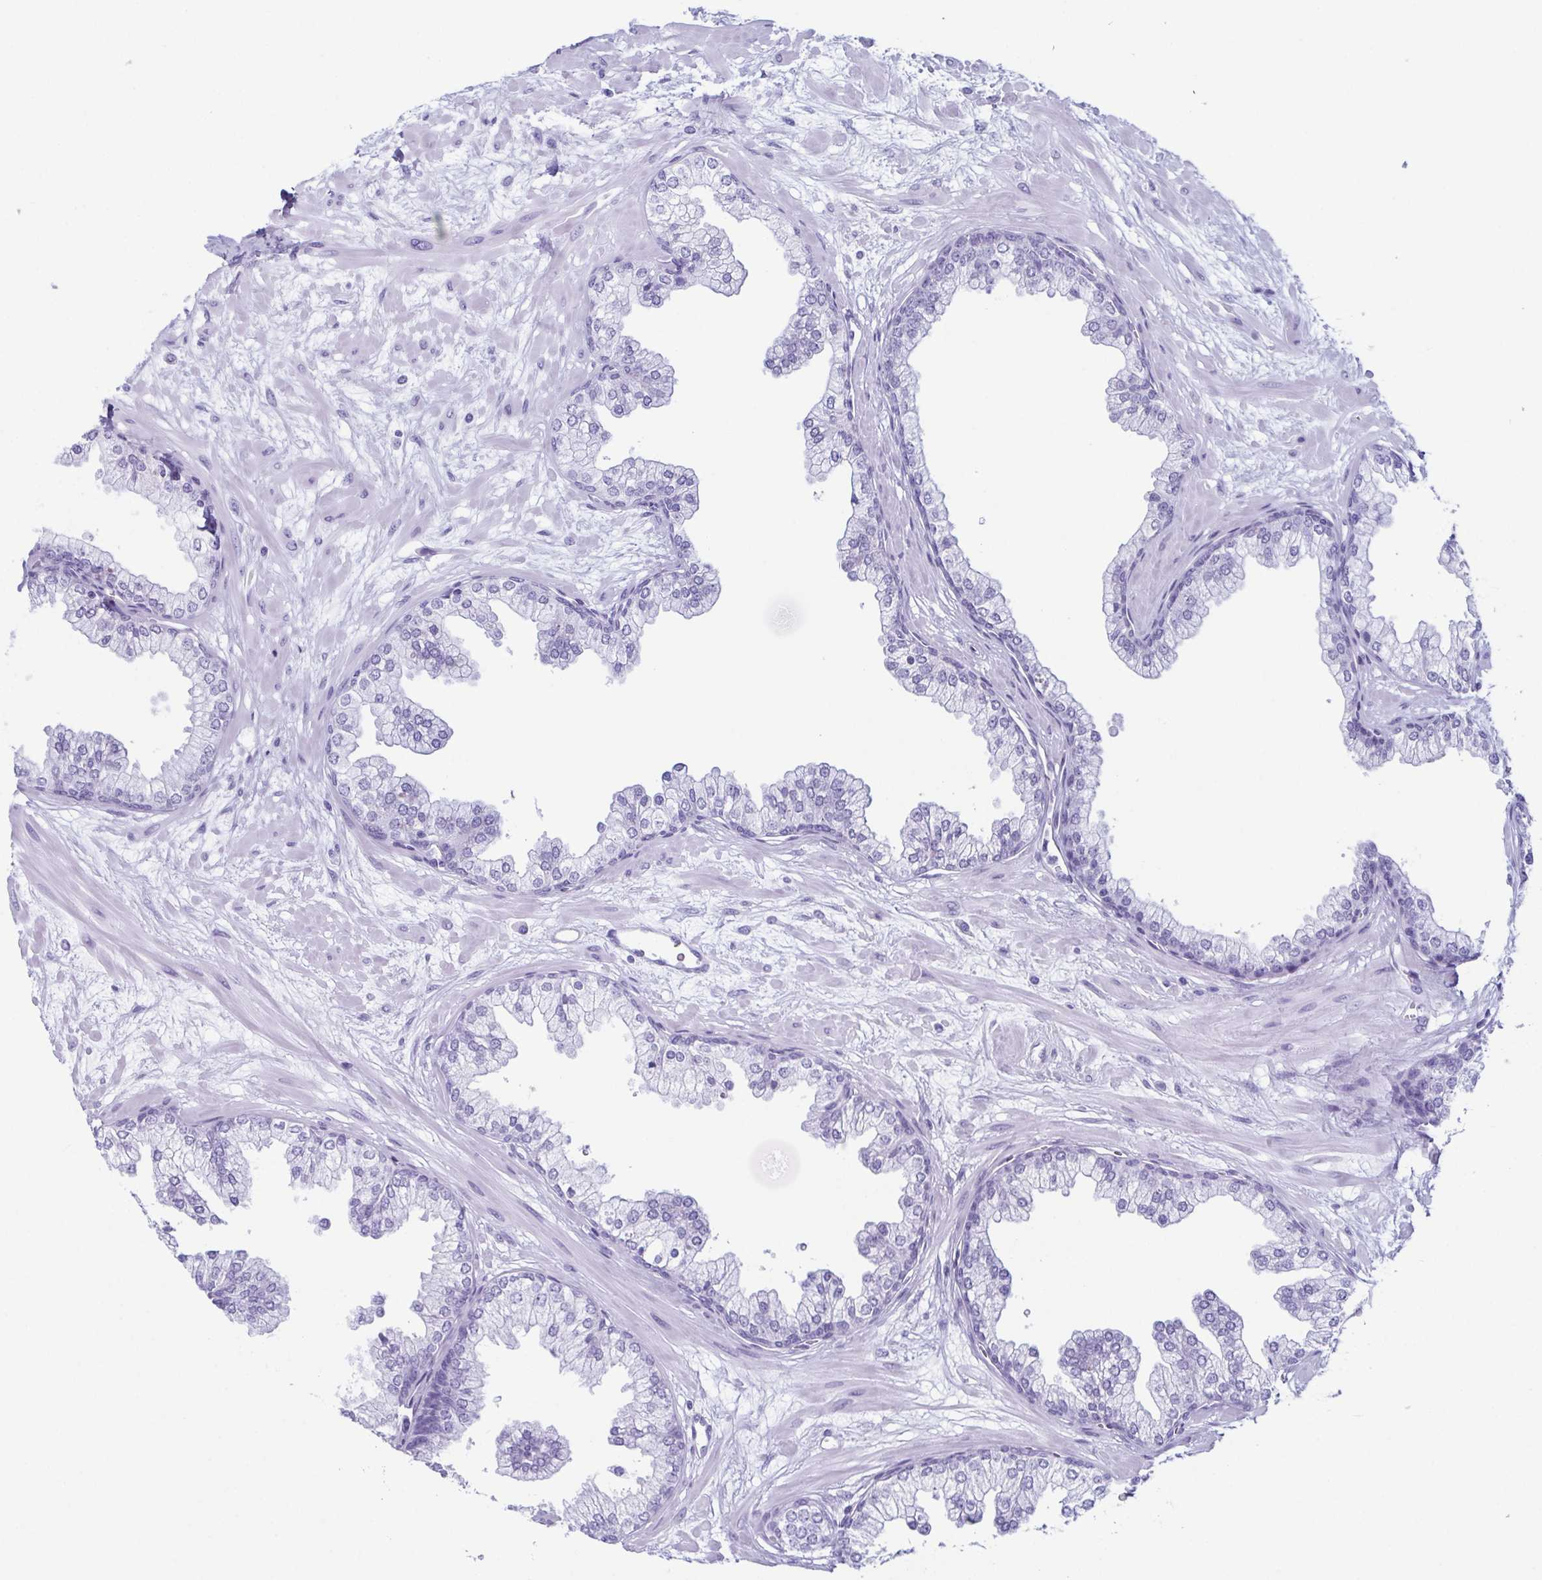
{"staining": {"intensity": "negative", "quantity": "none", "location": "none"}, "tissue": "prostate", "cell_type": "Glandular cells", "image_type": "normal", "snomed": [{"axis": "morphology", "description": "Normal tissue, NOS"}, {"axis": "topography", "description": "Prostate"}, {"axis": "topography", "description": "Peripheral nerve tissue"}], "caption": "This is an immunohistochemistry micrograph of unremarkable human prostate. There is no expression in glandular cells.", "gene": "ENKUR", "patient": {"sex": "male", "age": 61}}